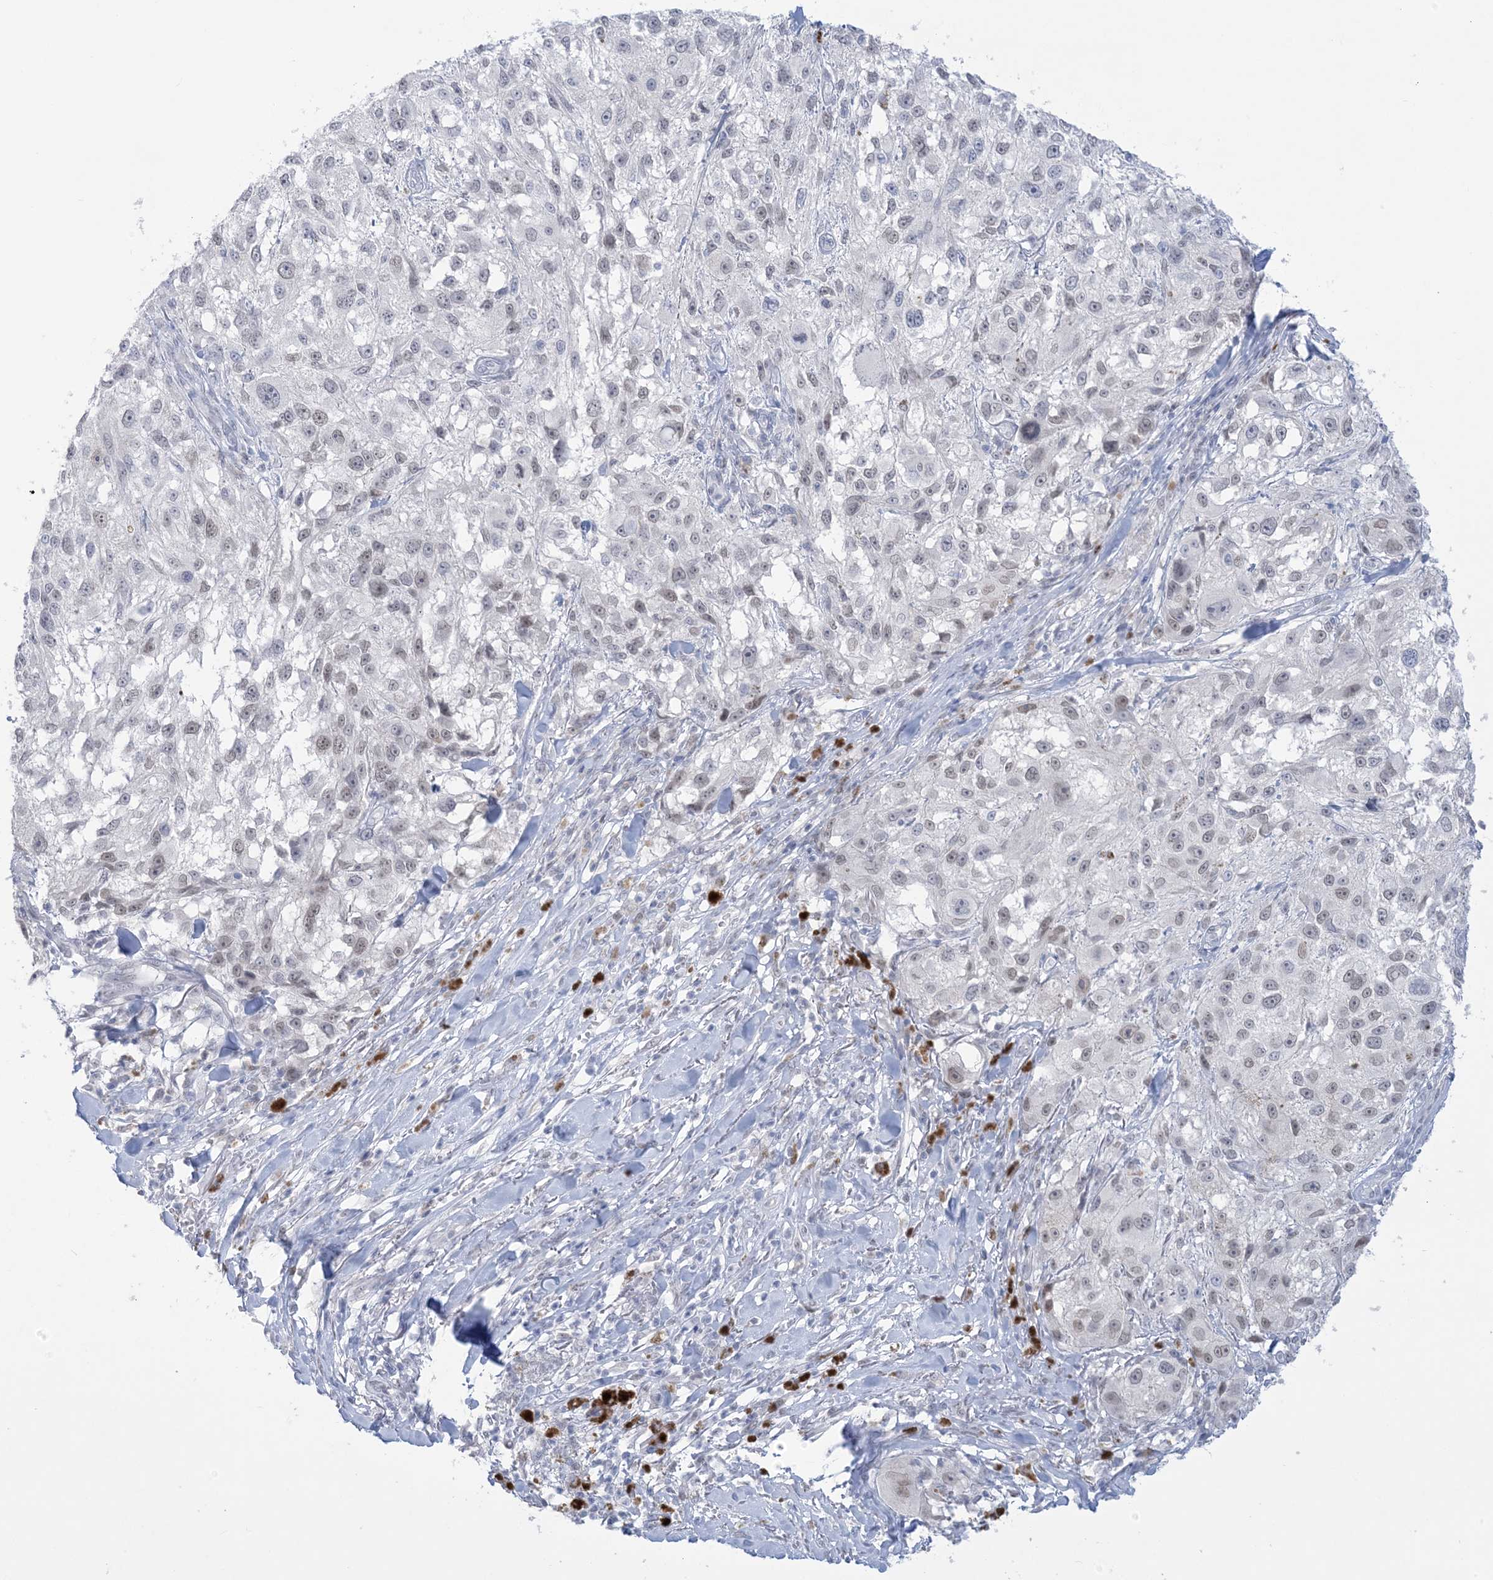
{"staining": {"intensity": "weak", "quantity": "<25%", "location": "nuclear"}, "tissue": "melanoma", "cell_type": "Tumor cells", "image_type": "cancer", "snomed": [{"axis": "morphology", "description": "Necrosis, NOS"}, {"axis": "morphology", "description": "Malignant melanoma, NOS"}, {"axis": "topography", "description": "Skin"}], "caption": "Malignant melanoma was stained to show a protein in brown. There is no significant expression in tumor cells. (Stains: DAB immunohistochemistry with hematoxylin counter stain, Microscopy: brightfield microscopy at high magnification).", "gene": "HOMEZ", "patient": {"sex": "female", "age": 87}}